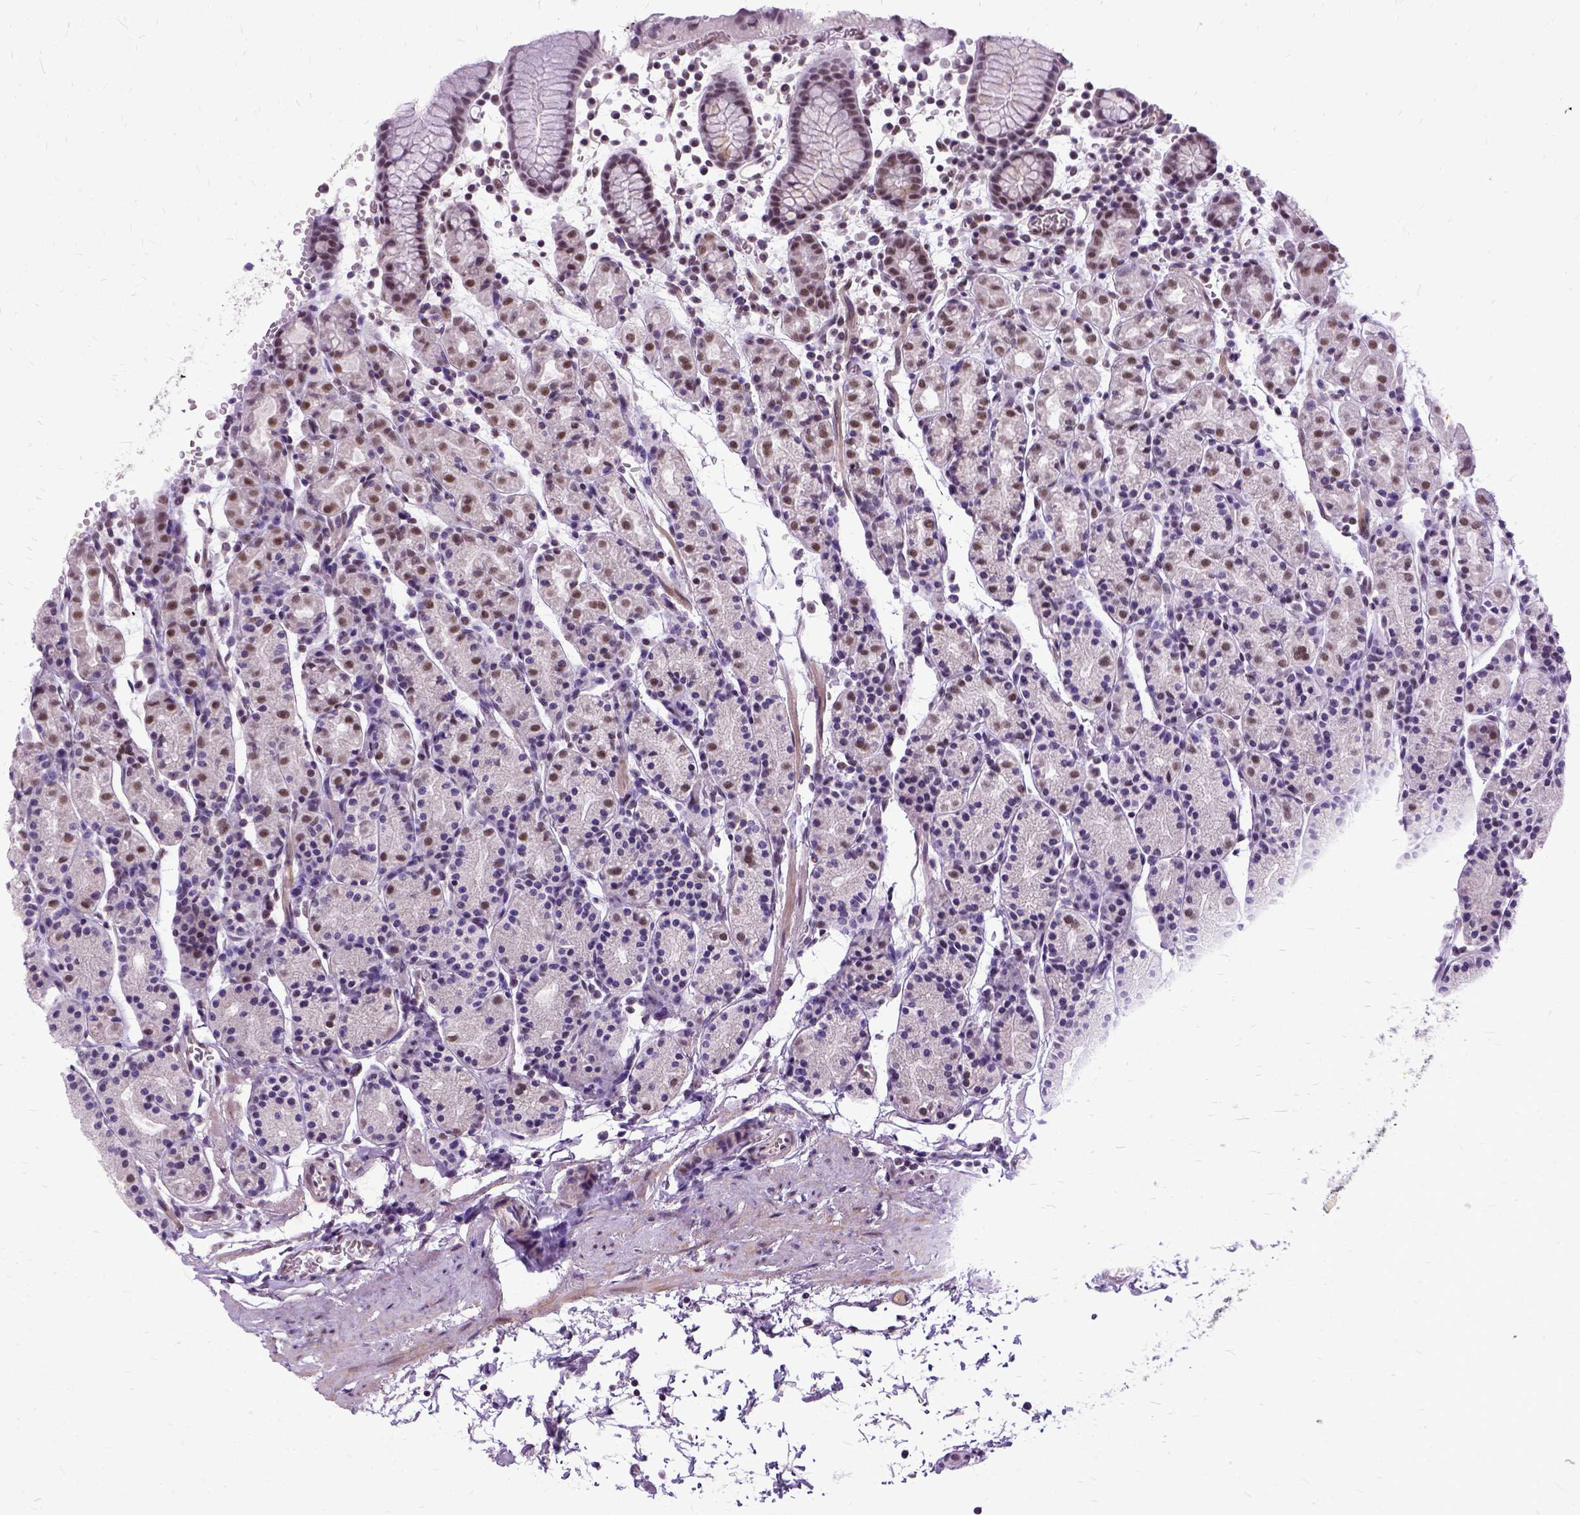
{"staining": {"intensity": "moderate", "quantity": "25%-75%", "location": "nuclear"}, "tissue": "stomach", "cell_type": "Glandular cells", "image_type": "normal", "snomed": [{"axis": "morphology", "description": "Normal tissue, NOS"}, {"axis": "topography", "description": "Stomach, upper"}, {"axis": "topography", "description": "Stomach"}], "caption": "The image reveals staining of benign stomach, revealing moderate nuclear protein staining (brown color) within glandular cells. (Brightfield microscopy of DAB IHC at high magnification).", "gene": "SETD1A", "patient": {"sex": "male", "age": 62}}